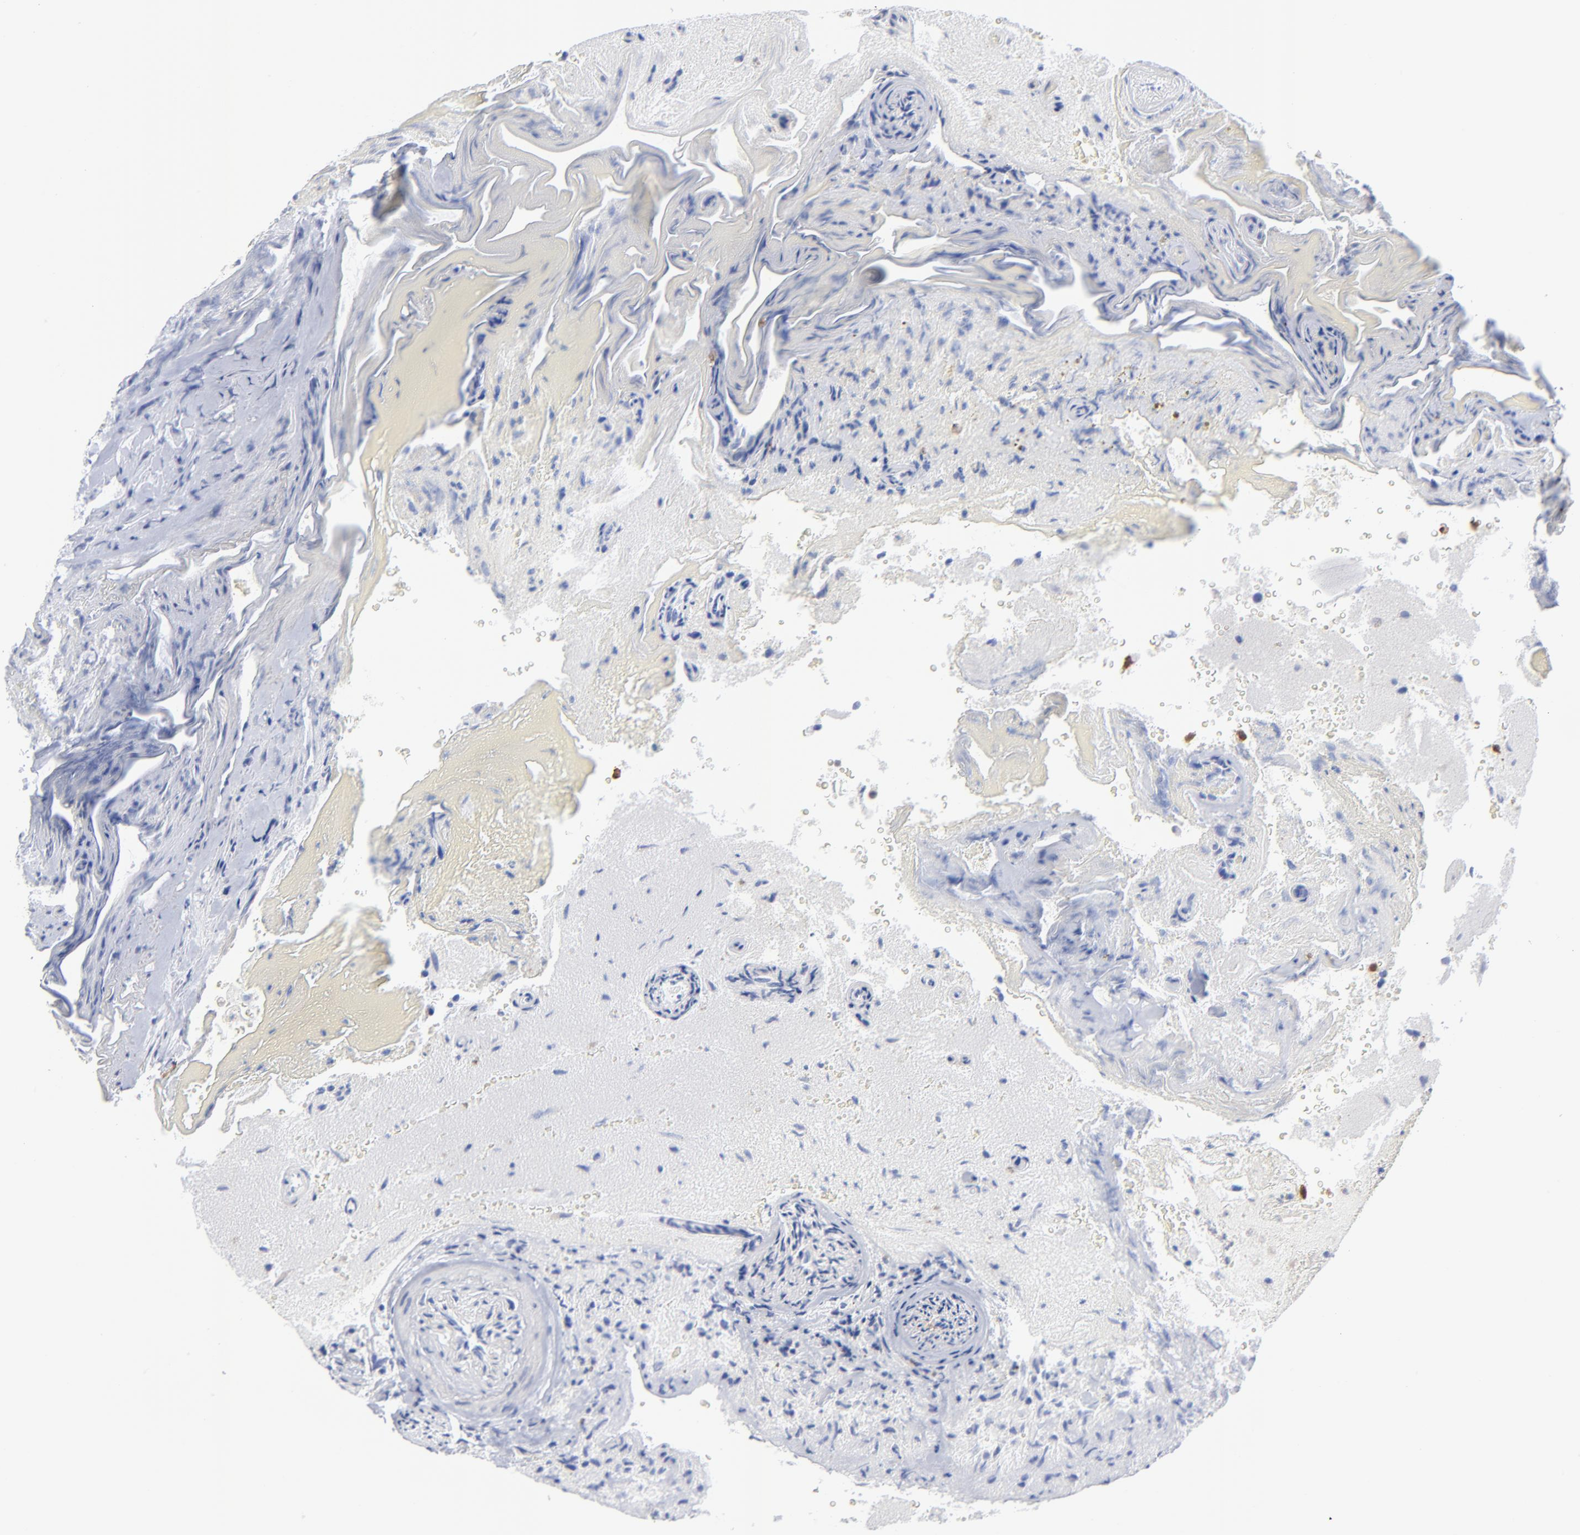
{"staining": {"intensity": "negative", "quantity": "none", "location": "none"}, "tissue": "glioma", "cell_type": "Tumor cells", "image_type": "cancer", "snomed": [{"axis": "morphology", "description": "Normal tissue, NOS"}, {"axis": "morphology", "description": "Glioma, malignant, High grade"}, {"axis": "topography", "description": "Cerebral cortex"}], "caption": "DAB (3,3'-diaminobenzidine) immunohistochemical staining of human high-grade glioma (malignant) shows no significant positivity in tumor cells.", "gene": "TBXT", "patient": {"sex": "male", "age": 75}}